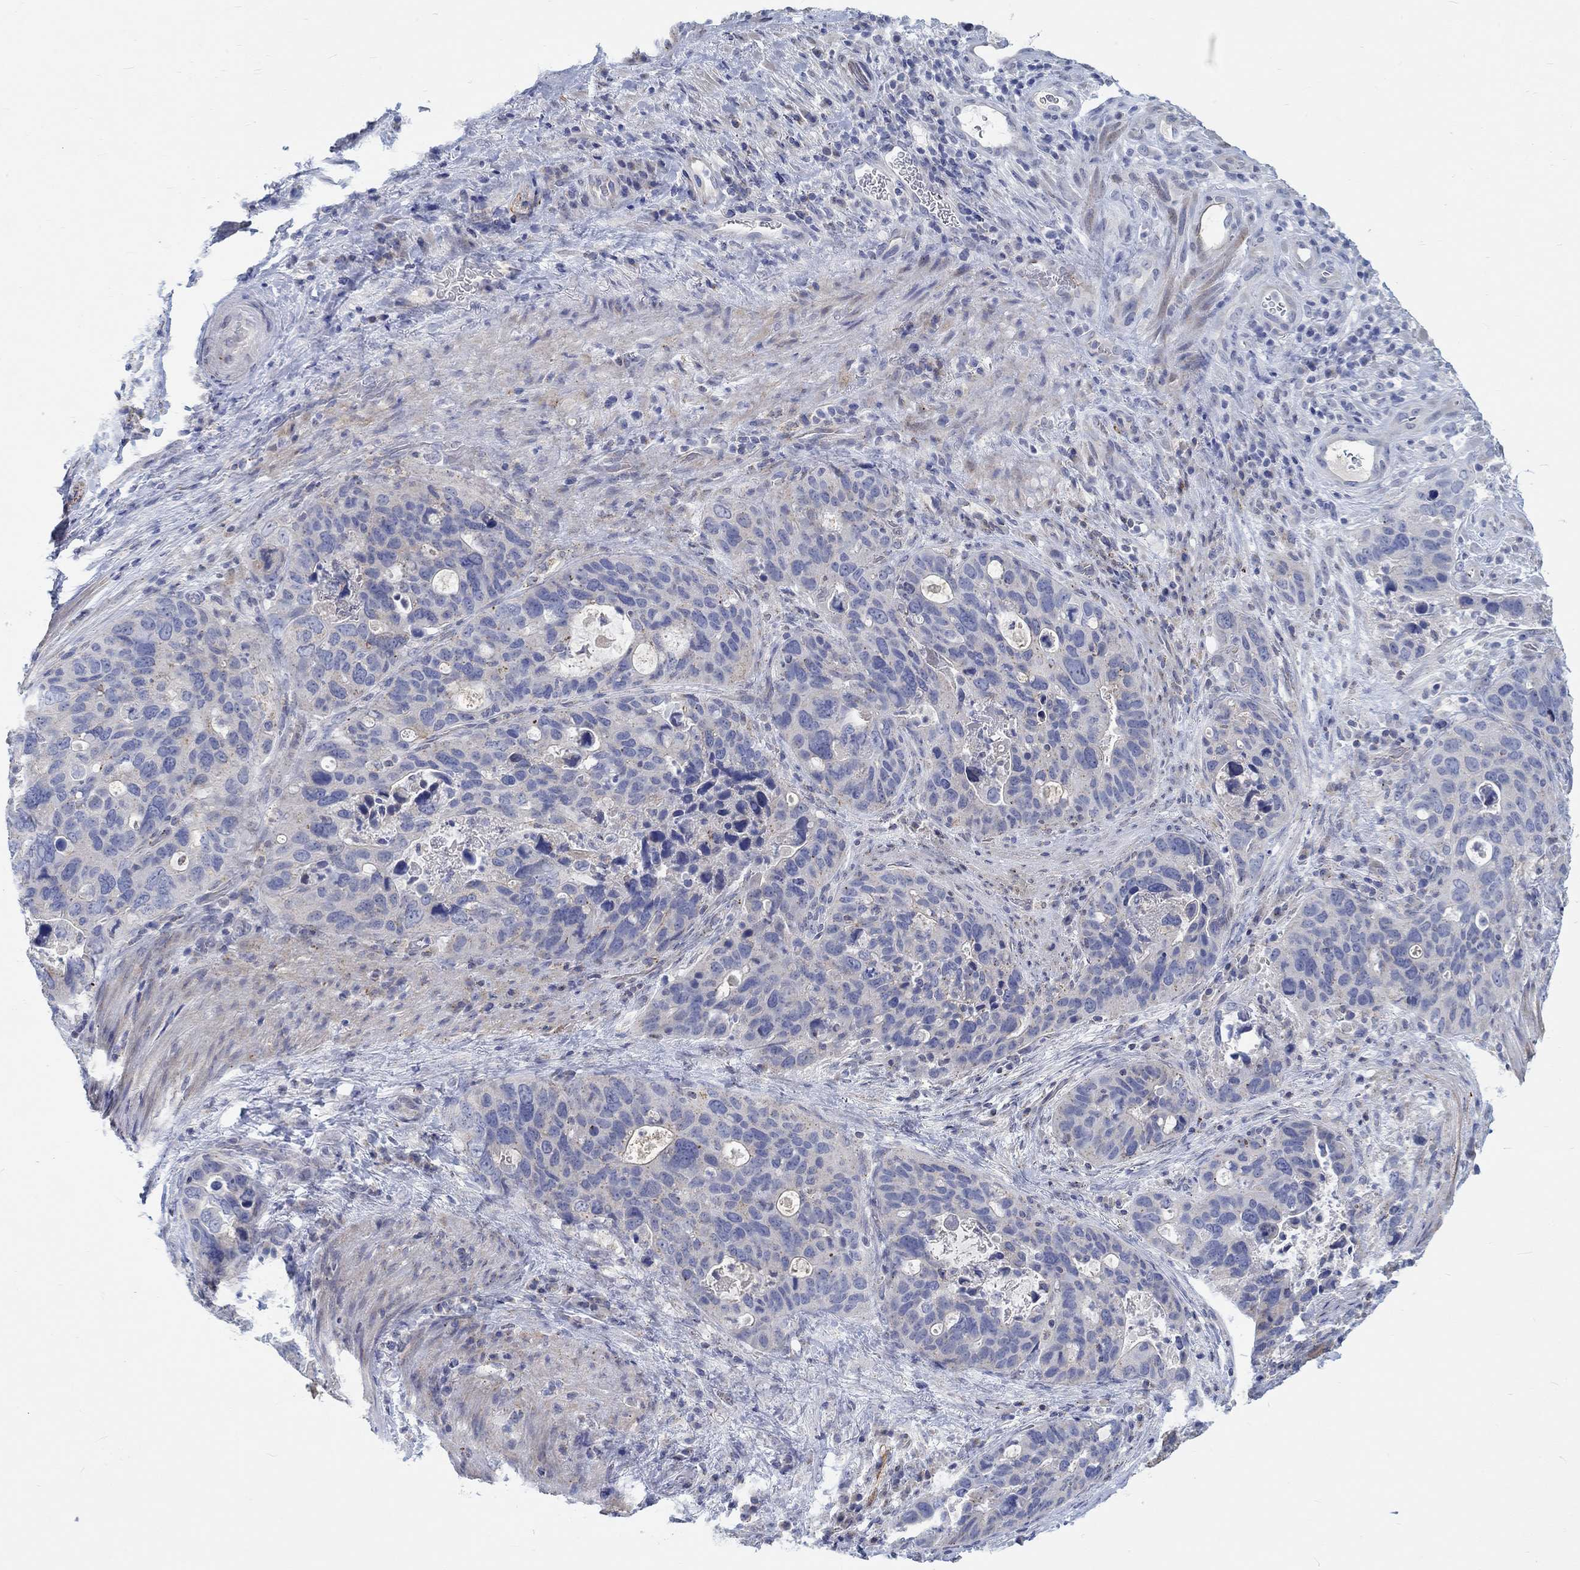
{"staining": {"intensity": "negative", "quantity": "none", "location": "none"}, "tissue": "stomach cancer", "cell_type": "Tumor cells", "image_type": "cancer", "snomed": [{"axis": "morphology", "description": "Adenocarcinoma, NOS"}, {"axis": "topography", "description": "Stomach"}], "caption": "Human stomach cancer stained for a protein using immunohistochemistry shows no positivity in tumor cells.", "gene": "NAV3", "patient": {"sex": "male", "age": 54}}